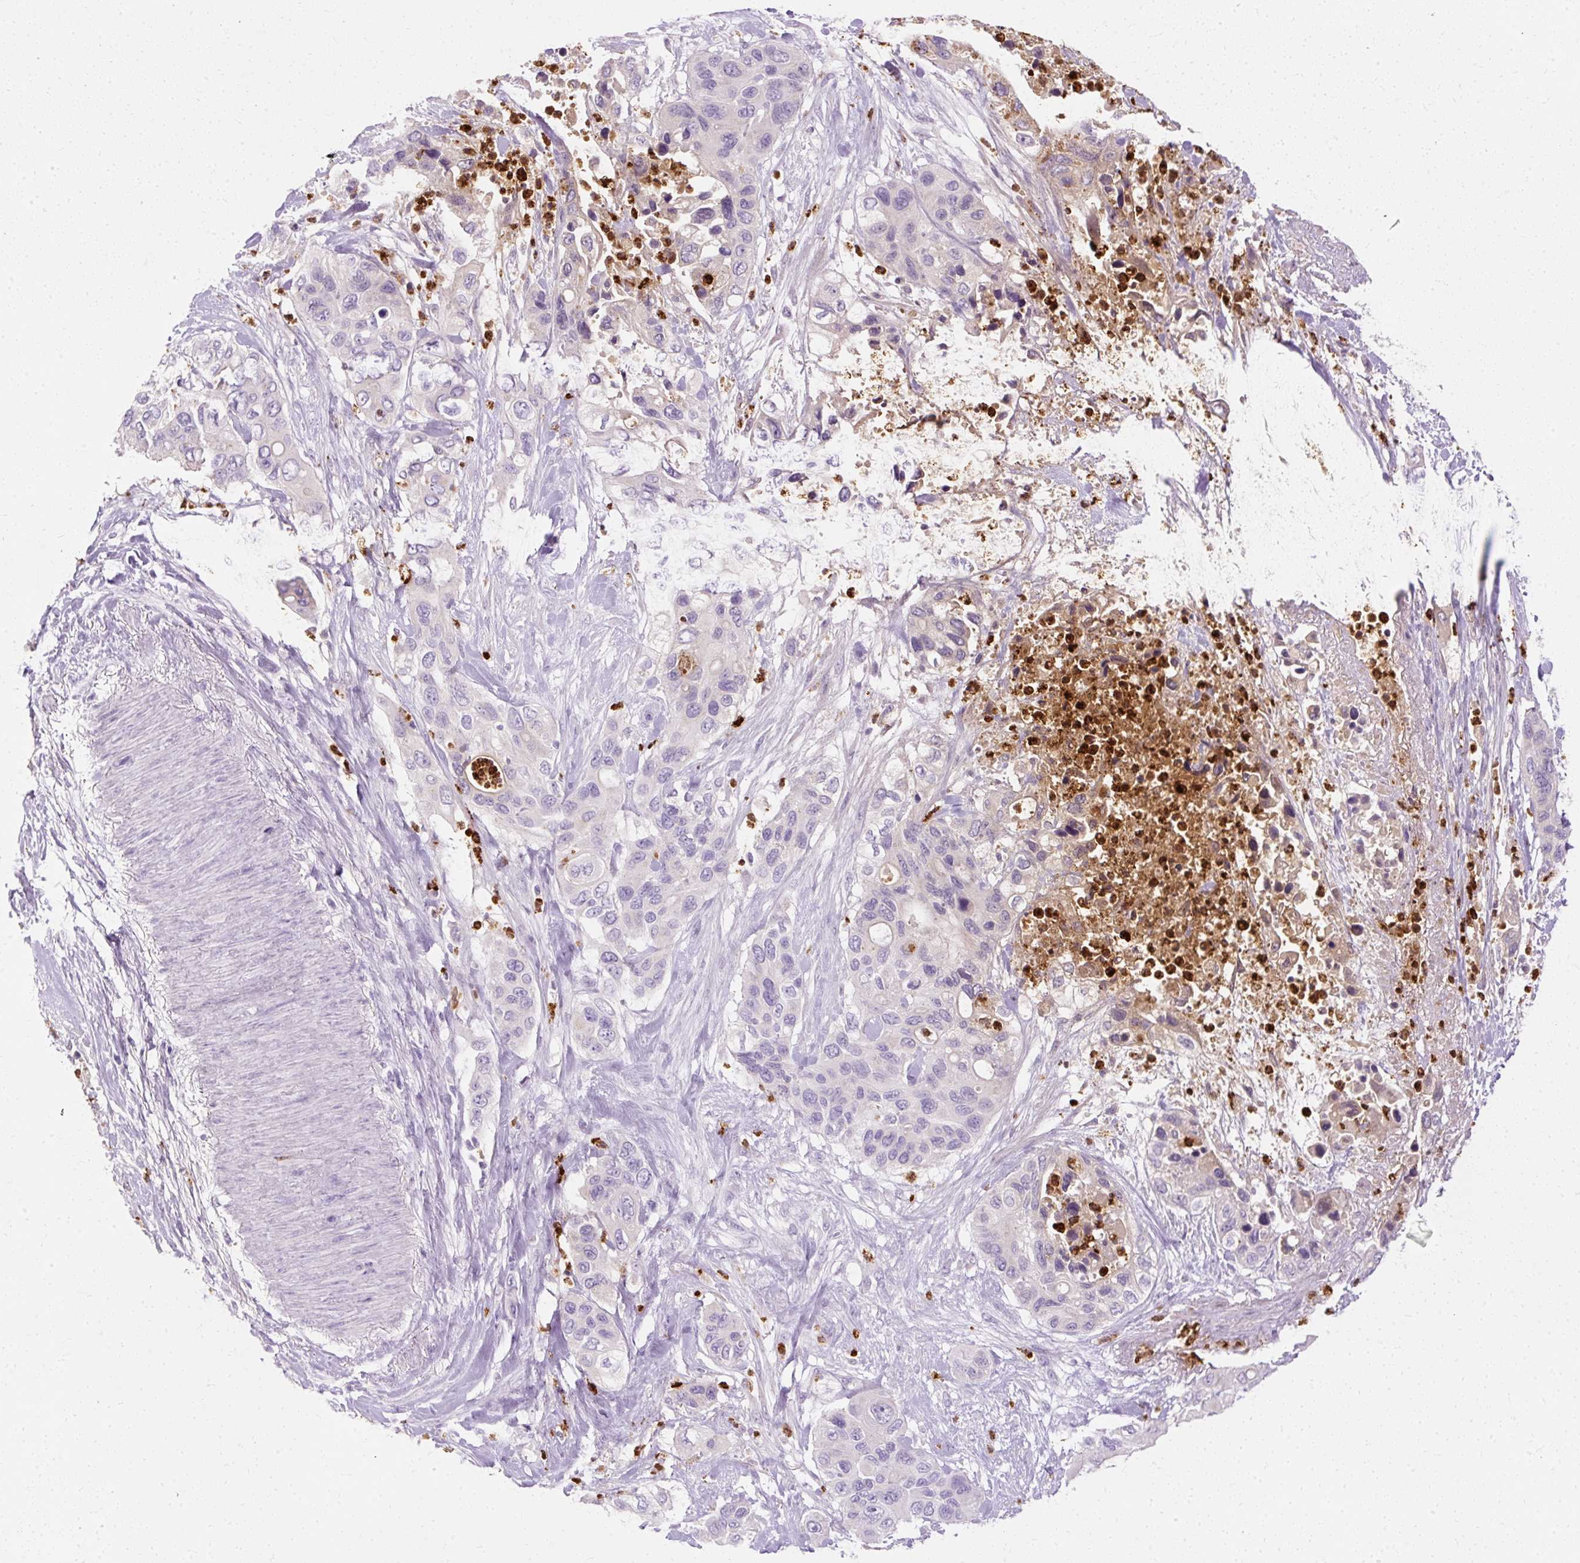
{"staining": {"intensity": "negative", "quantity": "none", "location": "none"}, "tissue": "pancreatic cancer", "cell_type": "Tumor cells", "image_type": "cancer", "snomed": [{"axis": "morphology", "description": "Adenocarcinoma, NOS"}, {"axis": "topography", "description": "Pancreas"}], "caption": "Pancreatic cancer was stained to show a protein in brown. There is no significant expression in tumor cells. (Immunohistochemistry (ihc), brightfield microscopy, high magnification).", "gene": "DEFA1", "patient": {"sex": "female", "age": 71}}